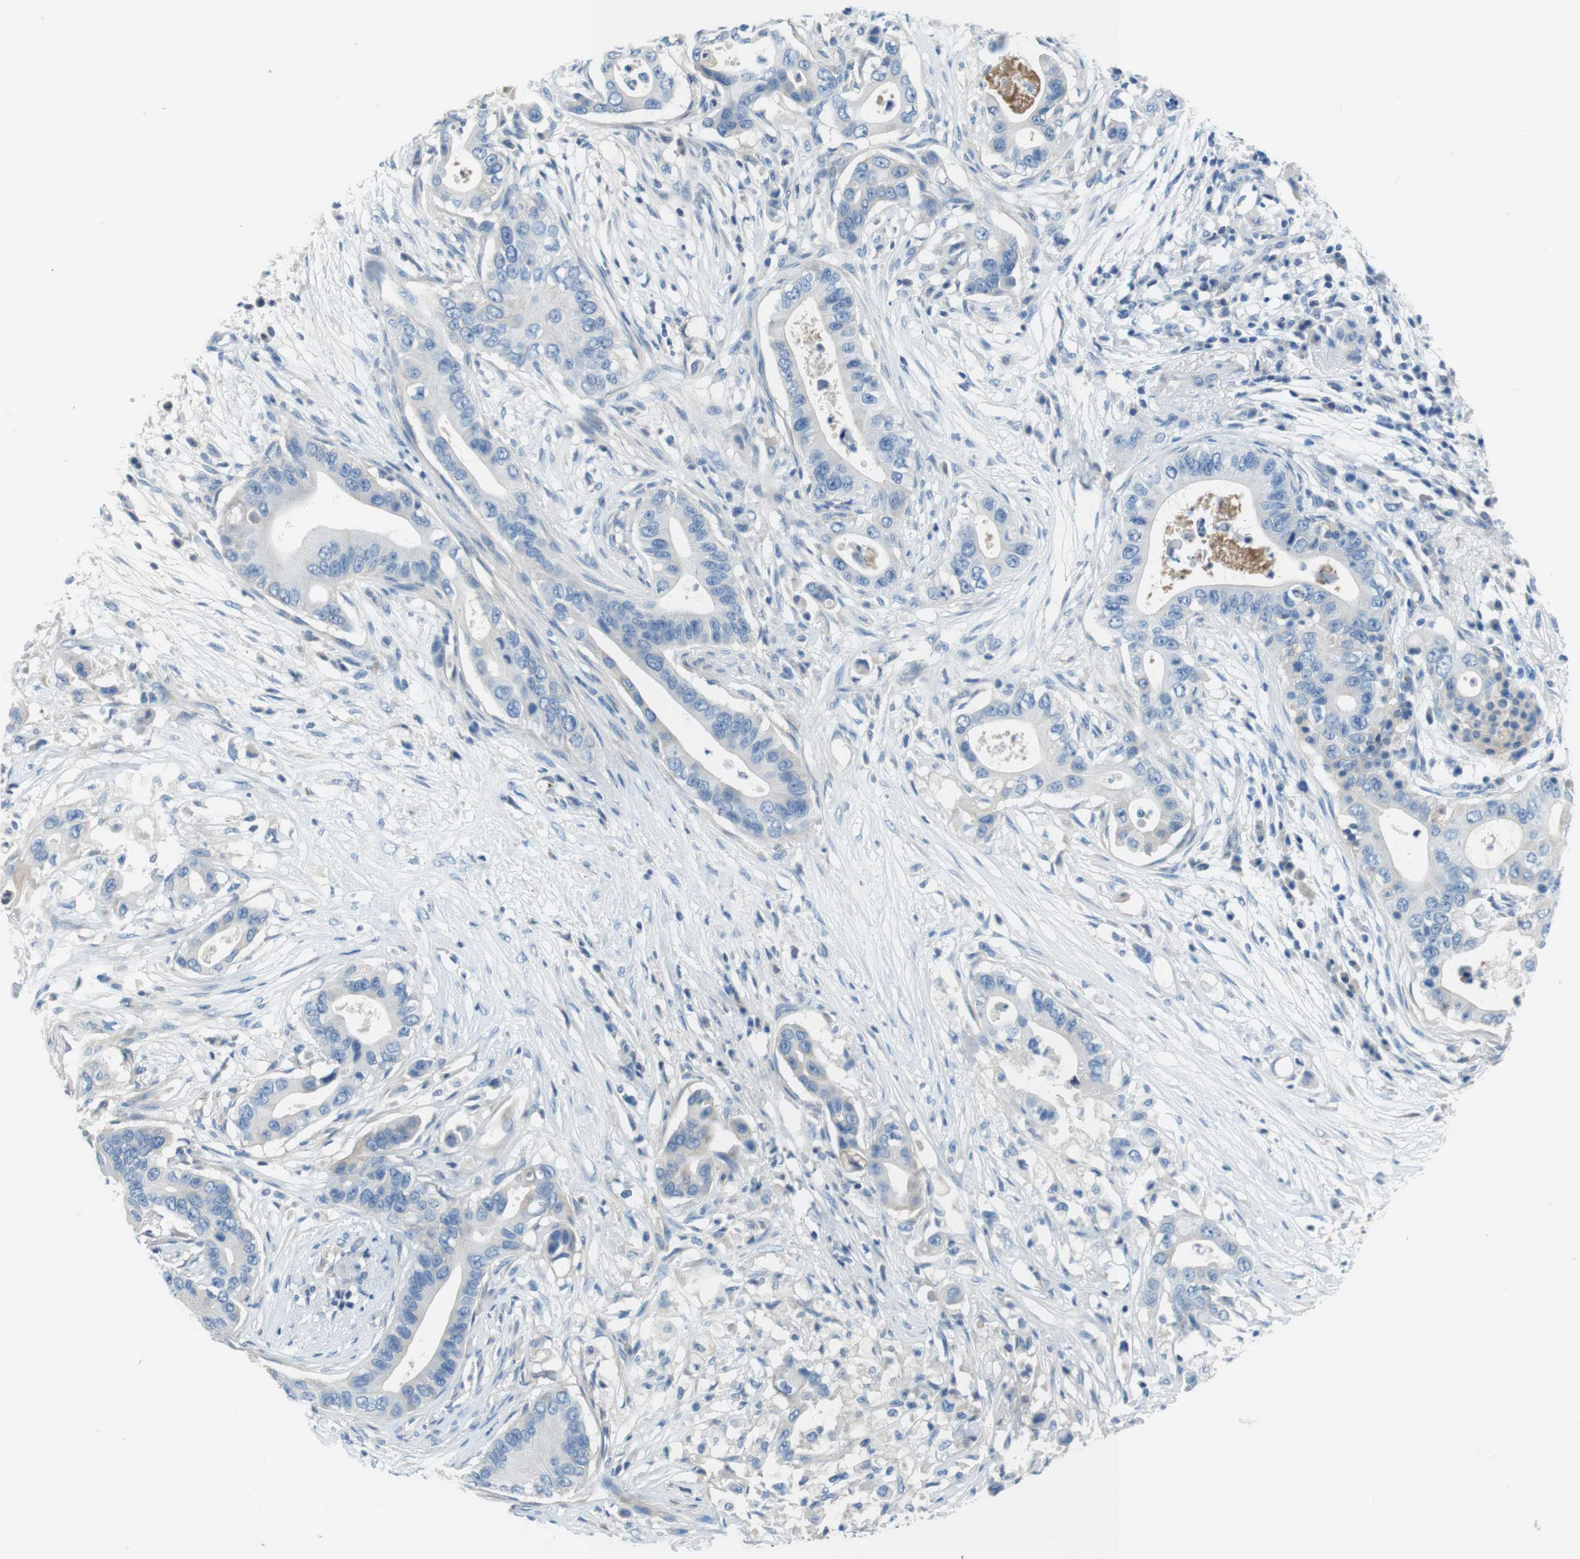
{"staining": {"intensity": "negative", "quantity": "none", "location": "none"}, "tissue": "pancreatic cancer", "cell_type": "Tumor cells", "image_type": "cancer", "snomed": [{"axis": "morphology", "description": "Adenocarcinoma, NOS"}, {"axis": "topography", "description": "Pancreas"}], "caption": "Immunohistochemistry (IHC) photomicrograph of pancreatic cancer stained for a protein (brown), which shows no staining in tumor cells. Nuclei are stained in blue.", "gene": "TMPRSS15", "patient": {"sex": "male", "age": 77}}